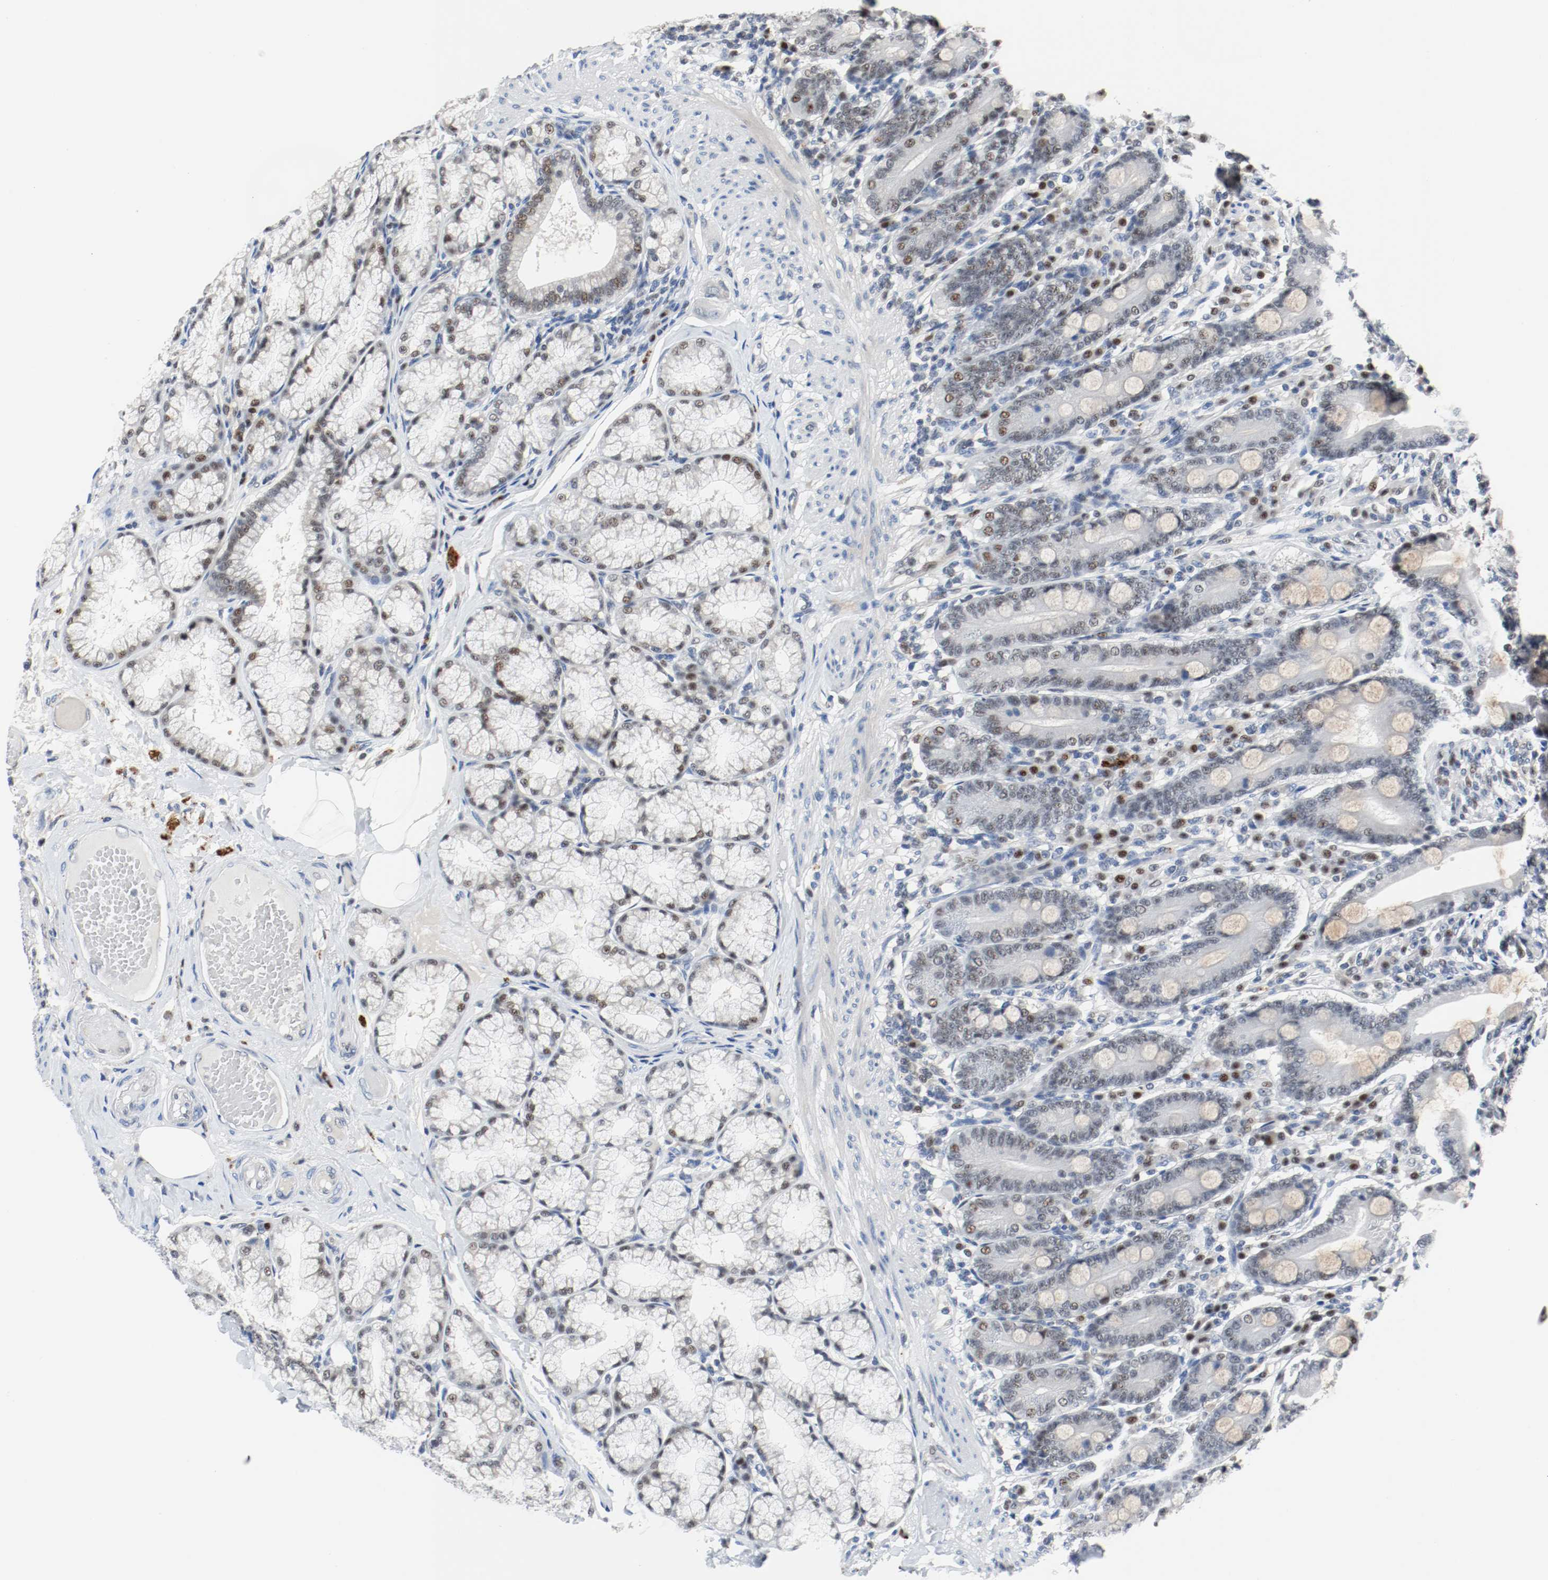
{"staining": {"intensity": "weak", "quantity": "<25%", "location": "nuclear"}, "tissue": "duodenum", "cell_type": "Glandular cells", "image_type": "normal", "snomed": [{"axis": "morphology", "description": "Normal tissue, NOS"}, {"axis": "topography", "description": "Duodenum"}], "caption": "IHC histopathology image of normal duodenum: human duodenum stained with DAB displays no significant protein positivity in glandular cells.", "gene": "ASH1L", "patient": {"sex": "female", "age": 64}}